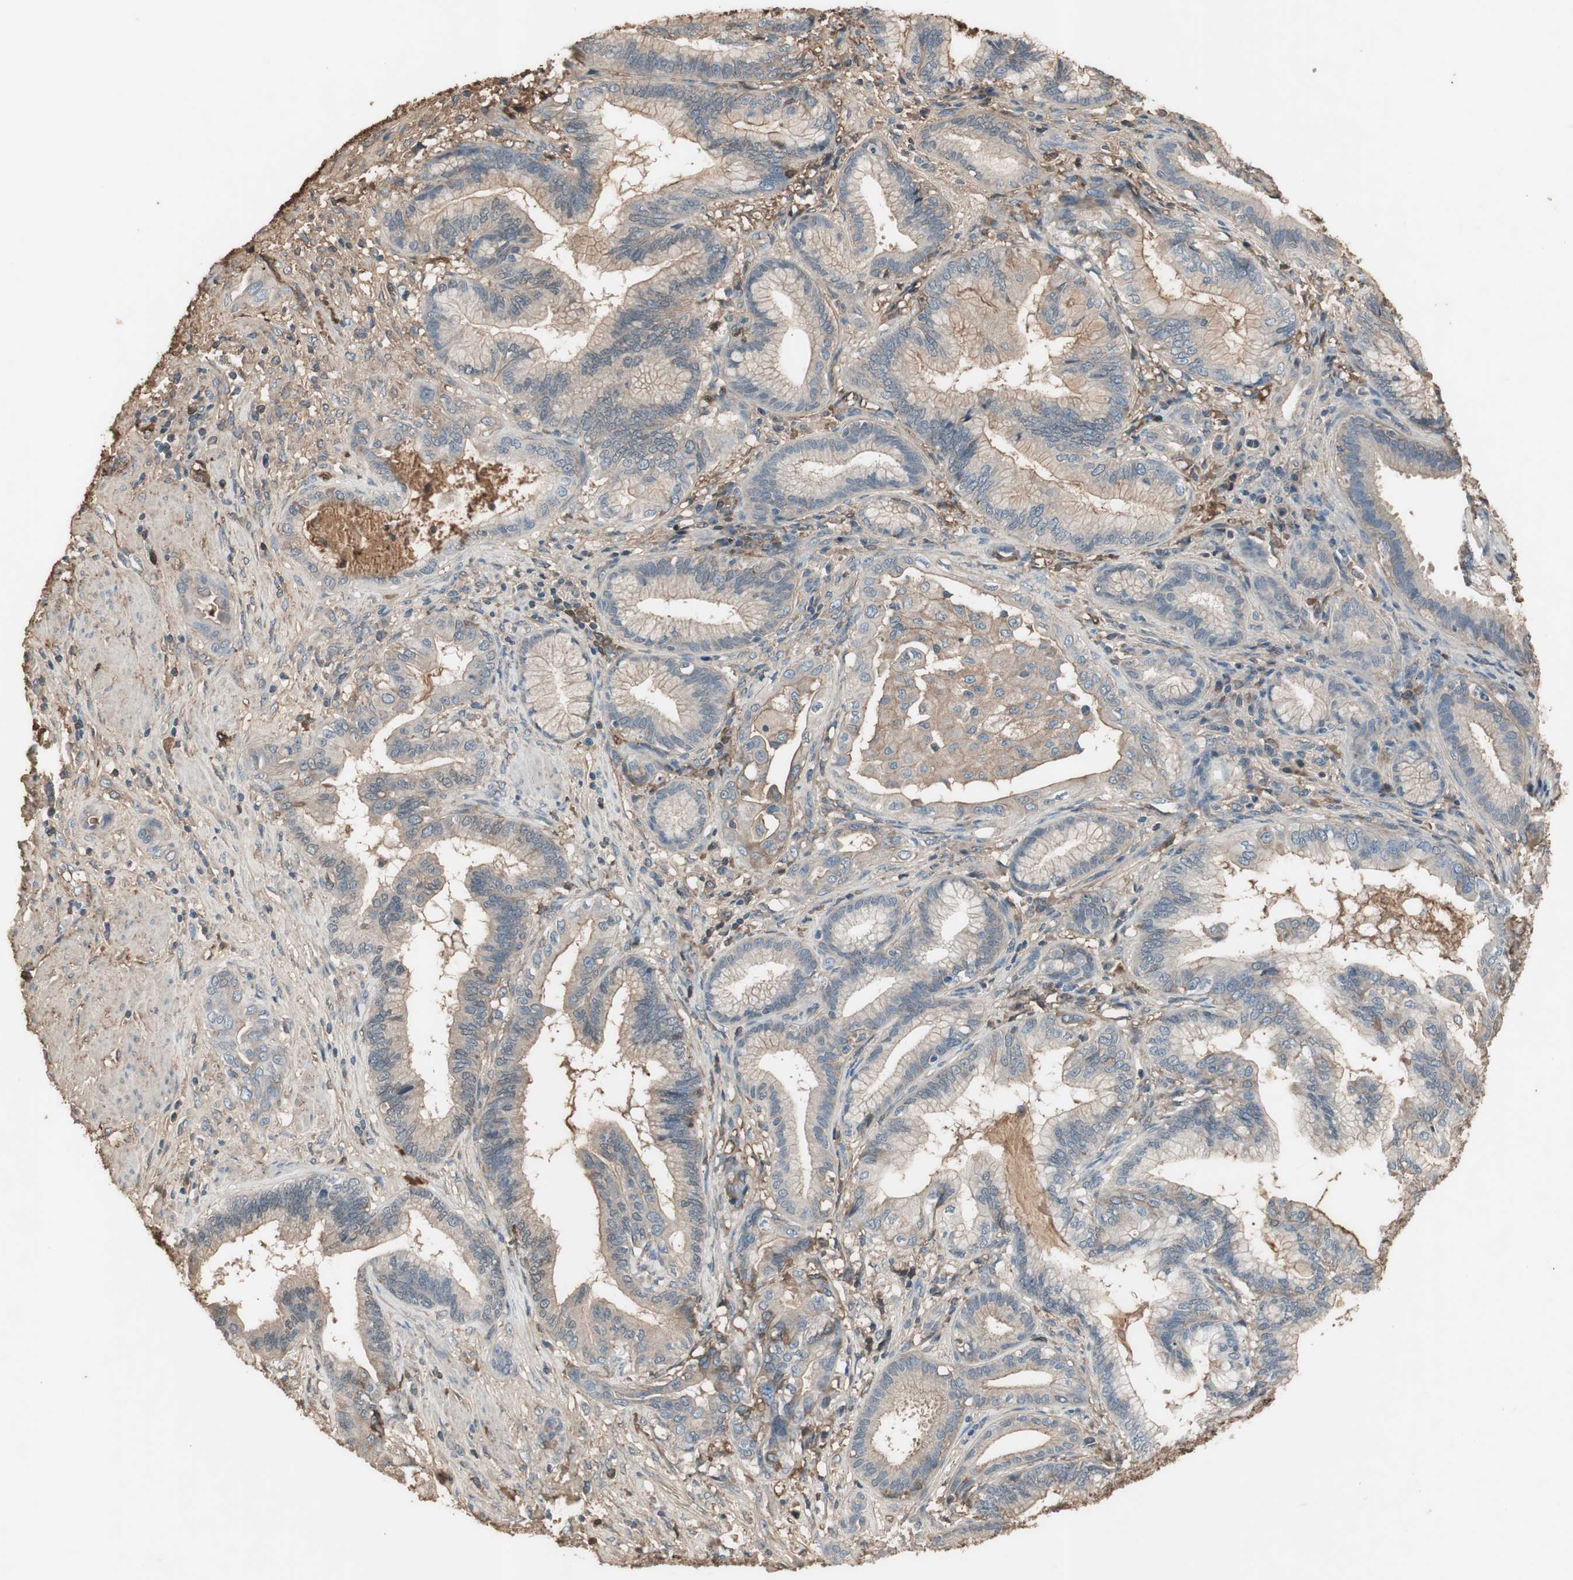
{"staining": {"intensity": "weak", "quantity": ">75%", "location": "cytoplasmic/membranous"}, "tissue": "pancreatic cancer", "cell_type": "Tumor cells", "image_type": "cancer", "snomed": [{"axis": "morphology", "description": "Adenocarcinoma, NOS"}, {"axis": "topography", "description": "Pancreas"}], "caption": "Human pancreatic cancer stained with a brown dye displays weak cytoplasmic/membranous positive expression in about >75% of tumor cells.", "gene": "MMP14", "patient": {"sex": "female", "age": 64}}